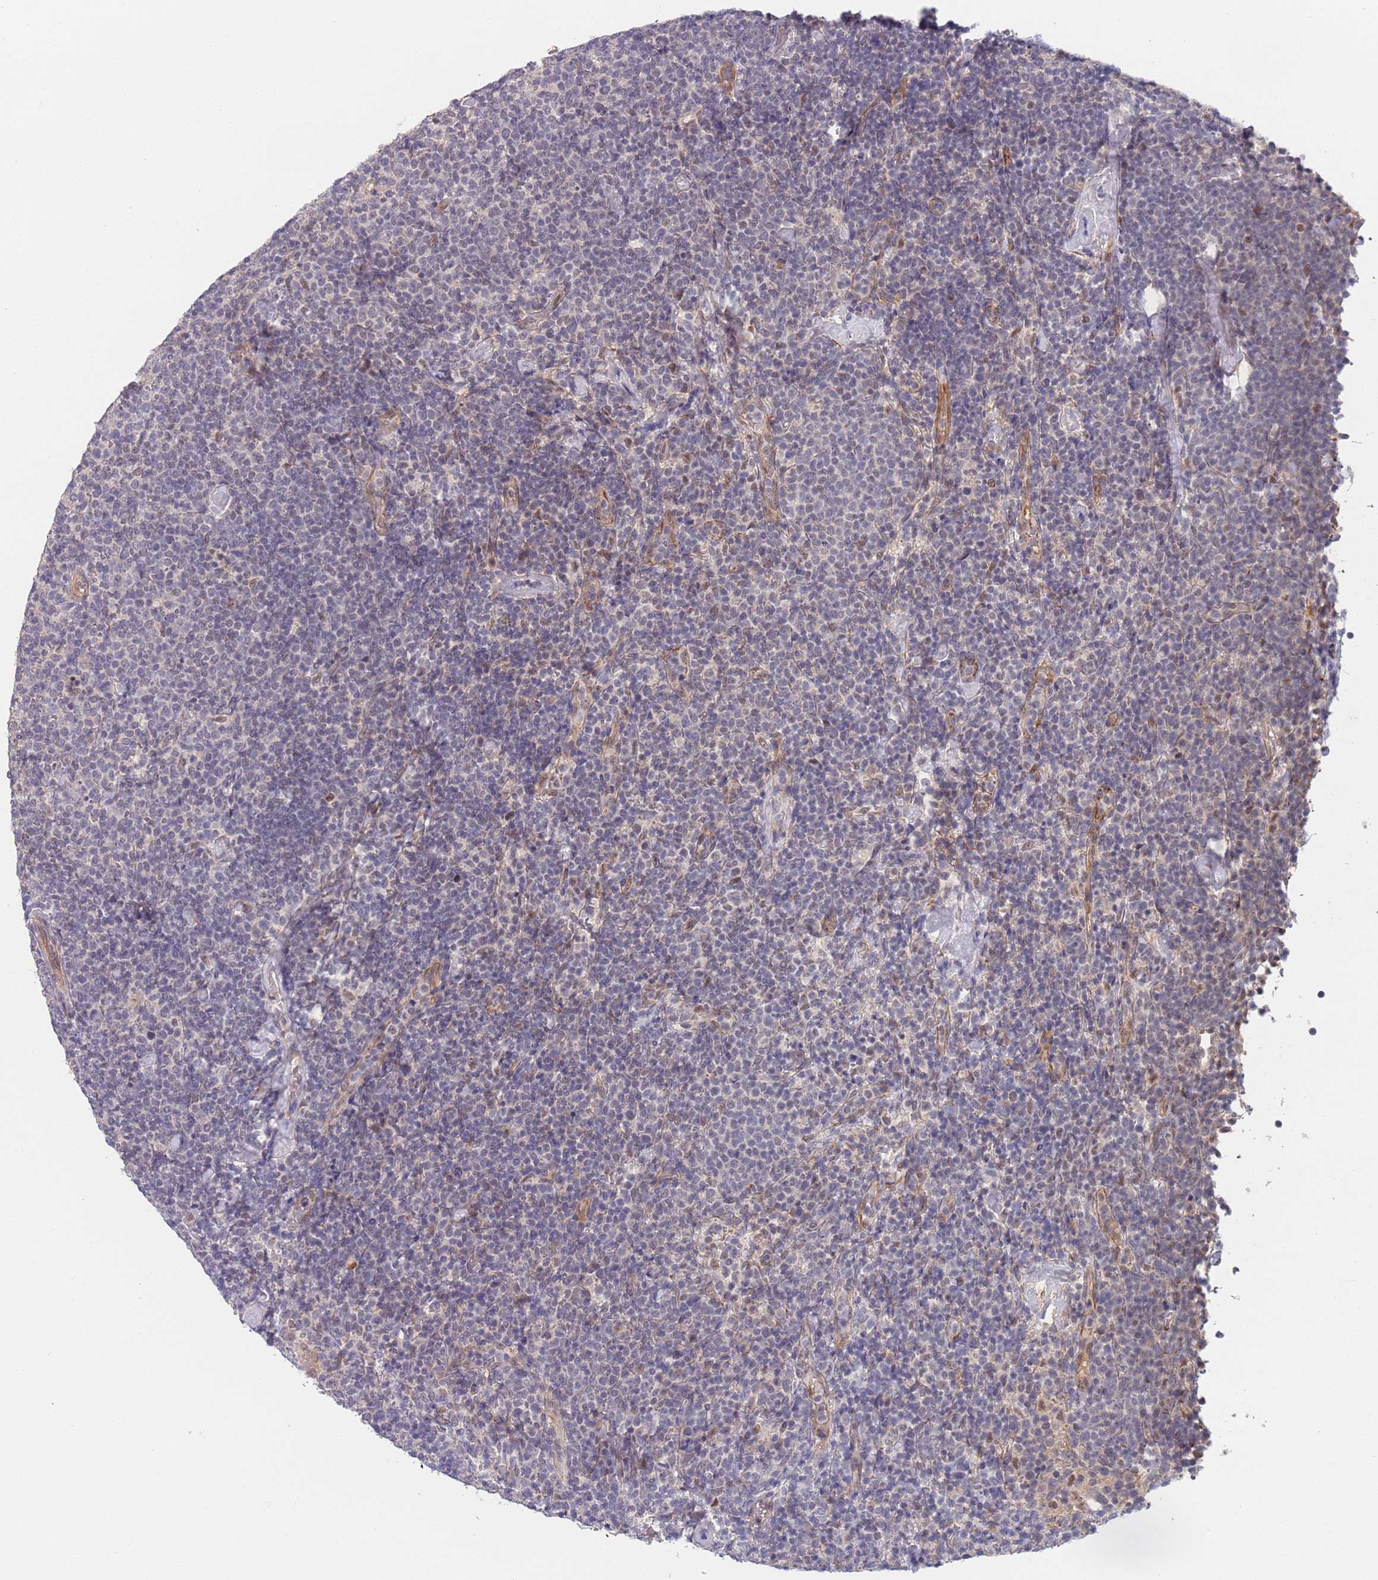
{"staining": {"intensity": "negative", "quantity": "none", "location": "none"}, "tissue": "lymphoma", "cell_type": "Tumor cells", "image_type": "cancer", "snomed": [{"axis": "morphology", "description": "Malignant lymphoma, non-Hodgkin's type, High grade"}, {"axis": "topography", "description": "Lymph node"}], "caption": "IHC histopathology image of neoplastic tissue: malignant lymphoma, non-Hodgkin's type (high-grade) stained with DAB displays no significant protein positivity in tumor cells.", "gene": "B4GALT4", "patient": {"sex": "male", "age": 61}}